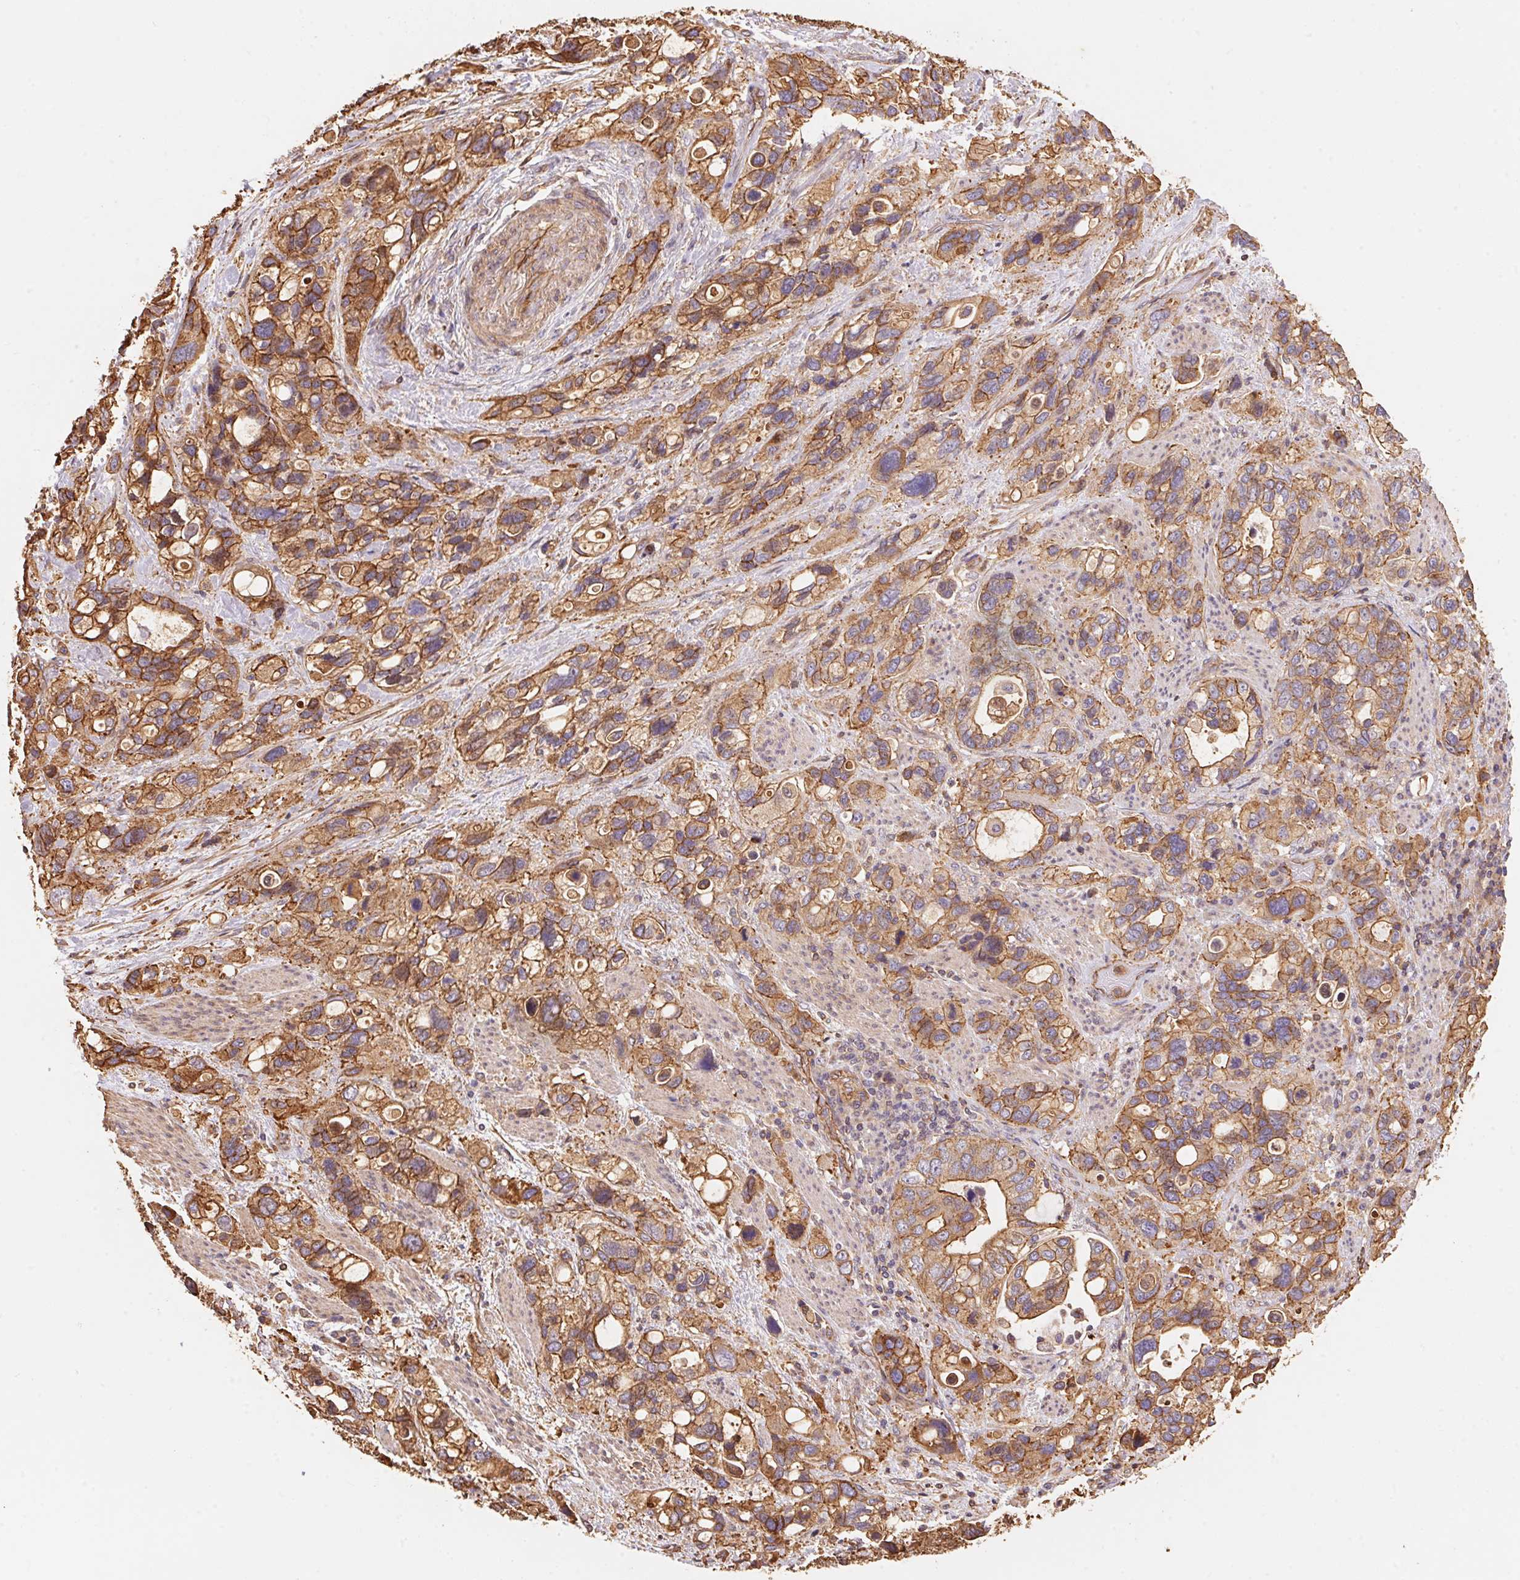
{"staining": {"intensity": "moderate", "quantity": ">75%", "location": "cytoplasmic/membranous"}, "tissue": "stomach cancer", "cell_type": "Tumor cells", "image_type": "cancer", "snomed": [{"axis": "morphology", "description": "Adenocarcinoma, NOS"}, {"axis": "topography", "description": "Stomach, upper"}], "caption": "A brown stain shows moderate cytoplasmic/membranous positivity of a protein in human stomach cancer (adenocarcinoma) tumor cells. The staining was performed using DAB, with brown indicating positive protein expression. Nuclei are stained blue with hematoxylin.", "gene": "FRAS1", "patient": {"sex": "female", "age": 81}}